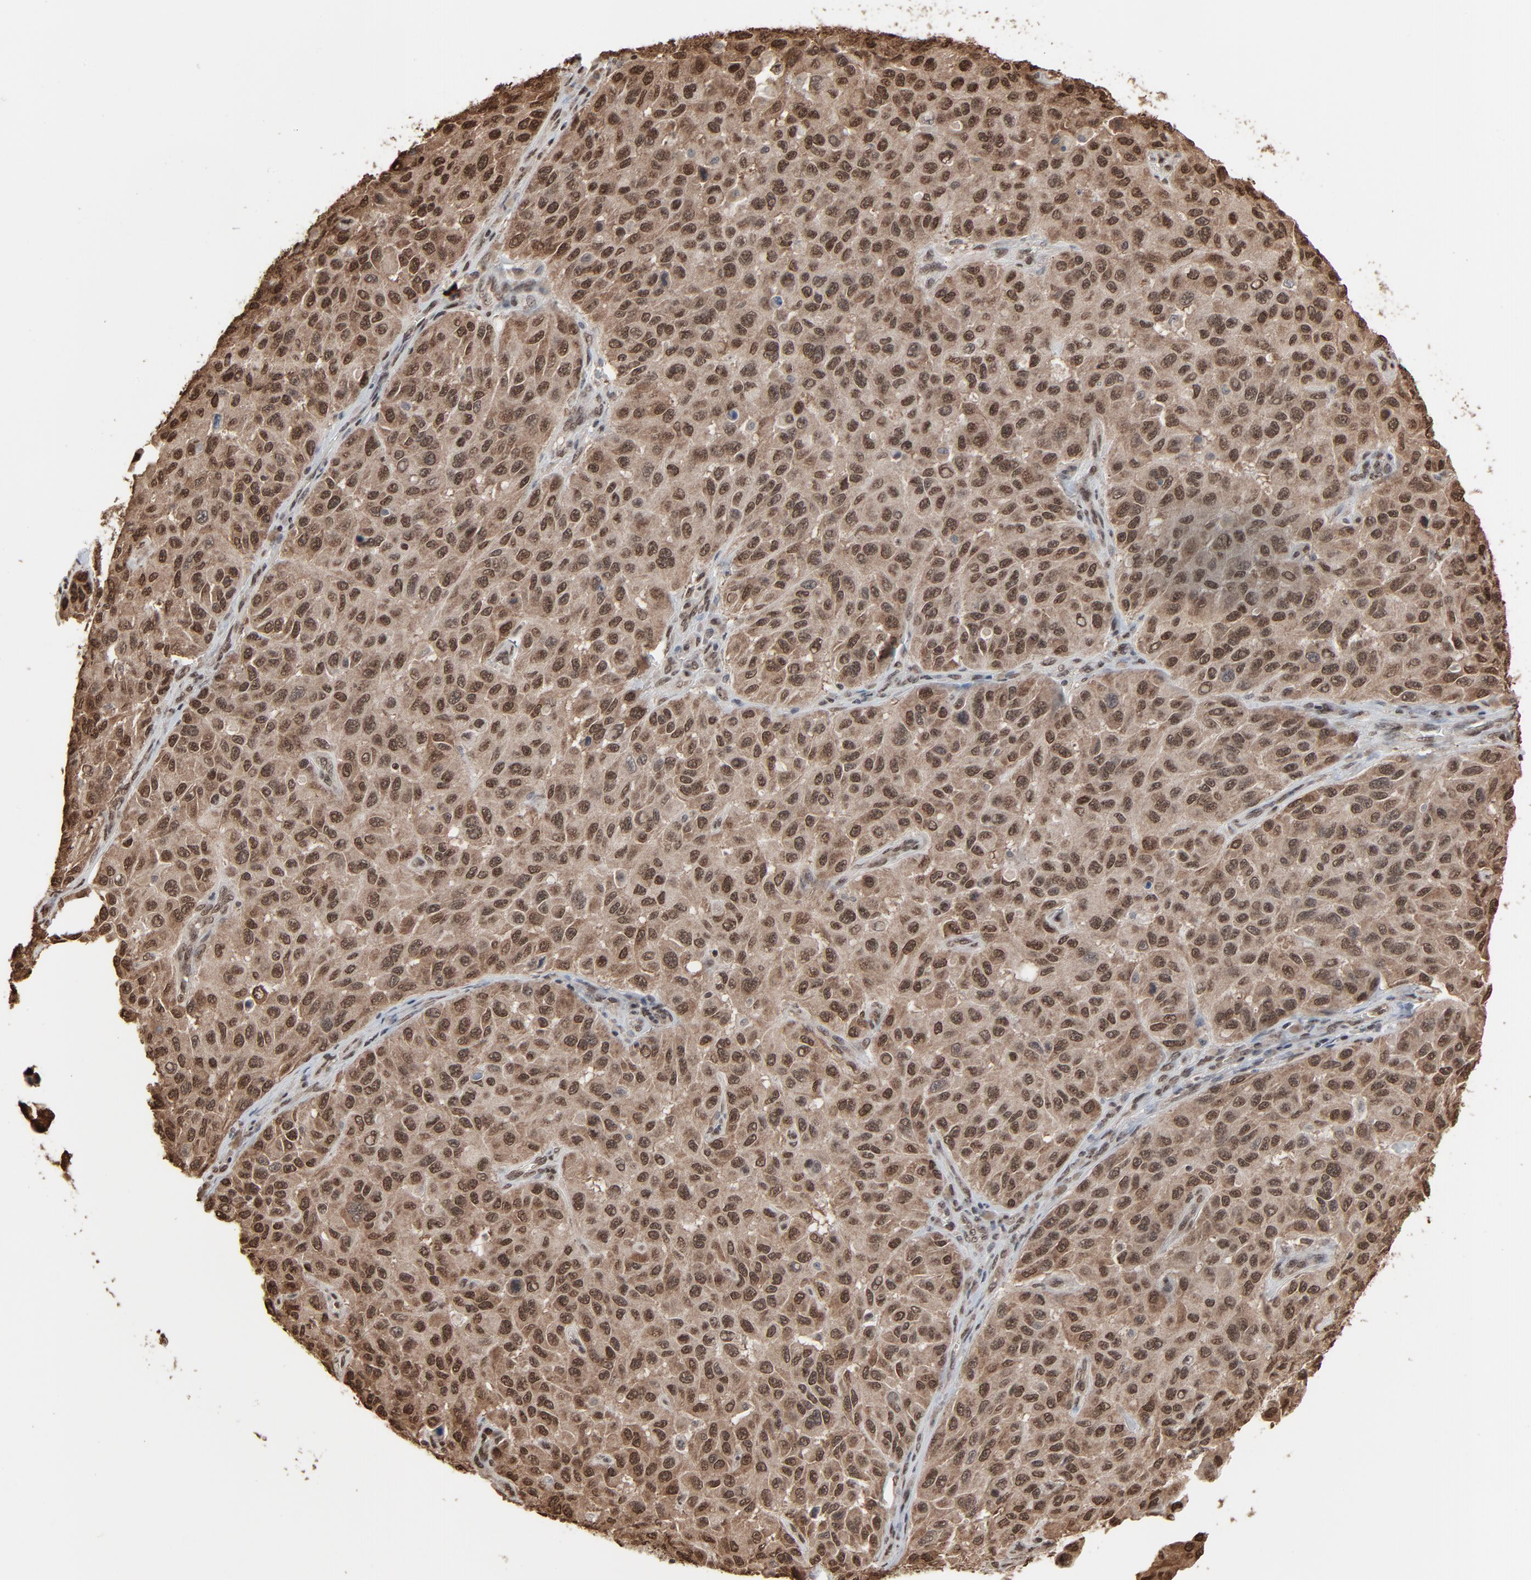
{"staining": {"intensity": "strong", "quantity": ">75%", "location": "cytoplasmic/membranous,nuclear"}, "tissue": "melanoma", "cell_type": "Tumor cells", "image_type": "cancer", "snomed": [{"axis": "morphology", "description": "Malignant melanoma, NOS"}, {"axis": "topography", "description": "Skin"}], "caption": "The photomicrograph exhibits staining of malignant melanoma, revealing strong cytoplasmic/membranous and nuclear protein staining (brown color) within tumor cells.", "gene": "MEIS2", "patient": {"sex": "male", "age": 30}}